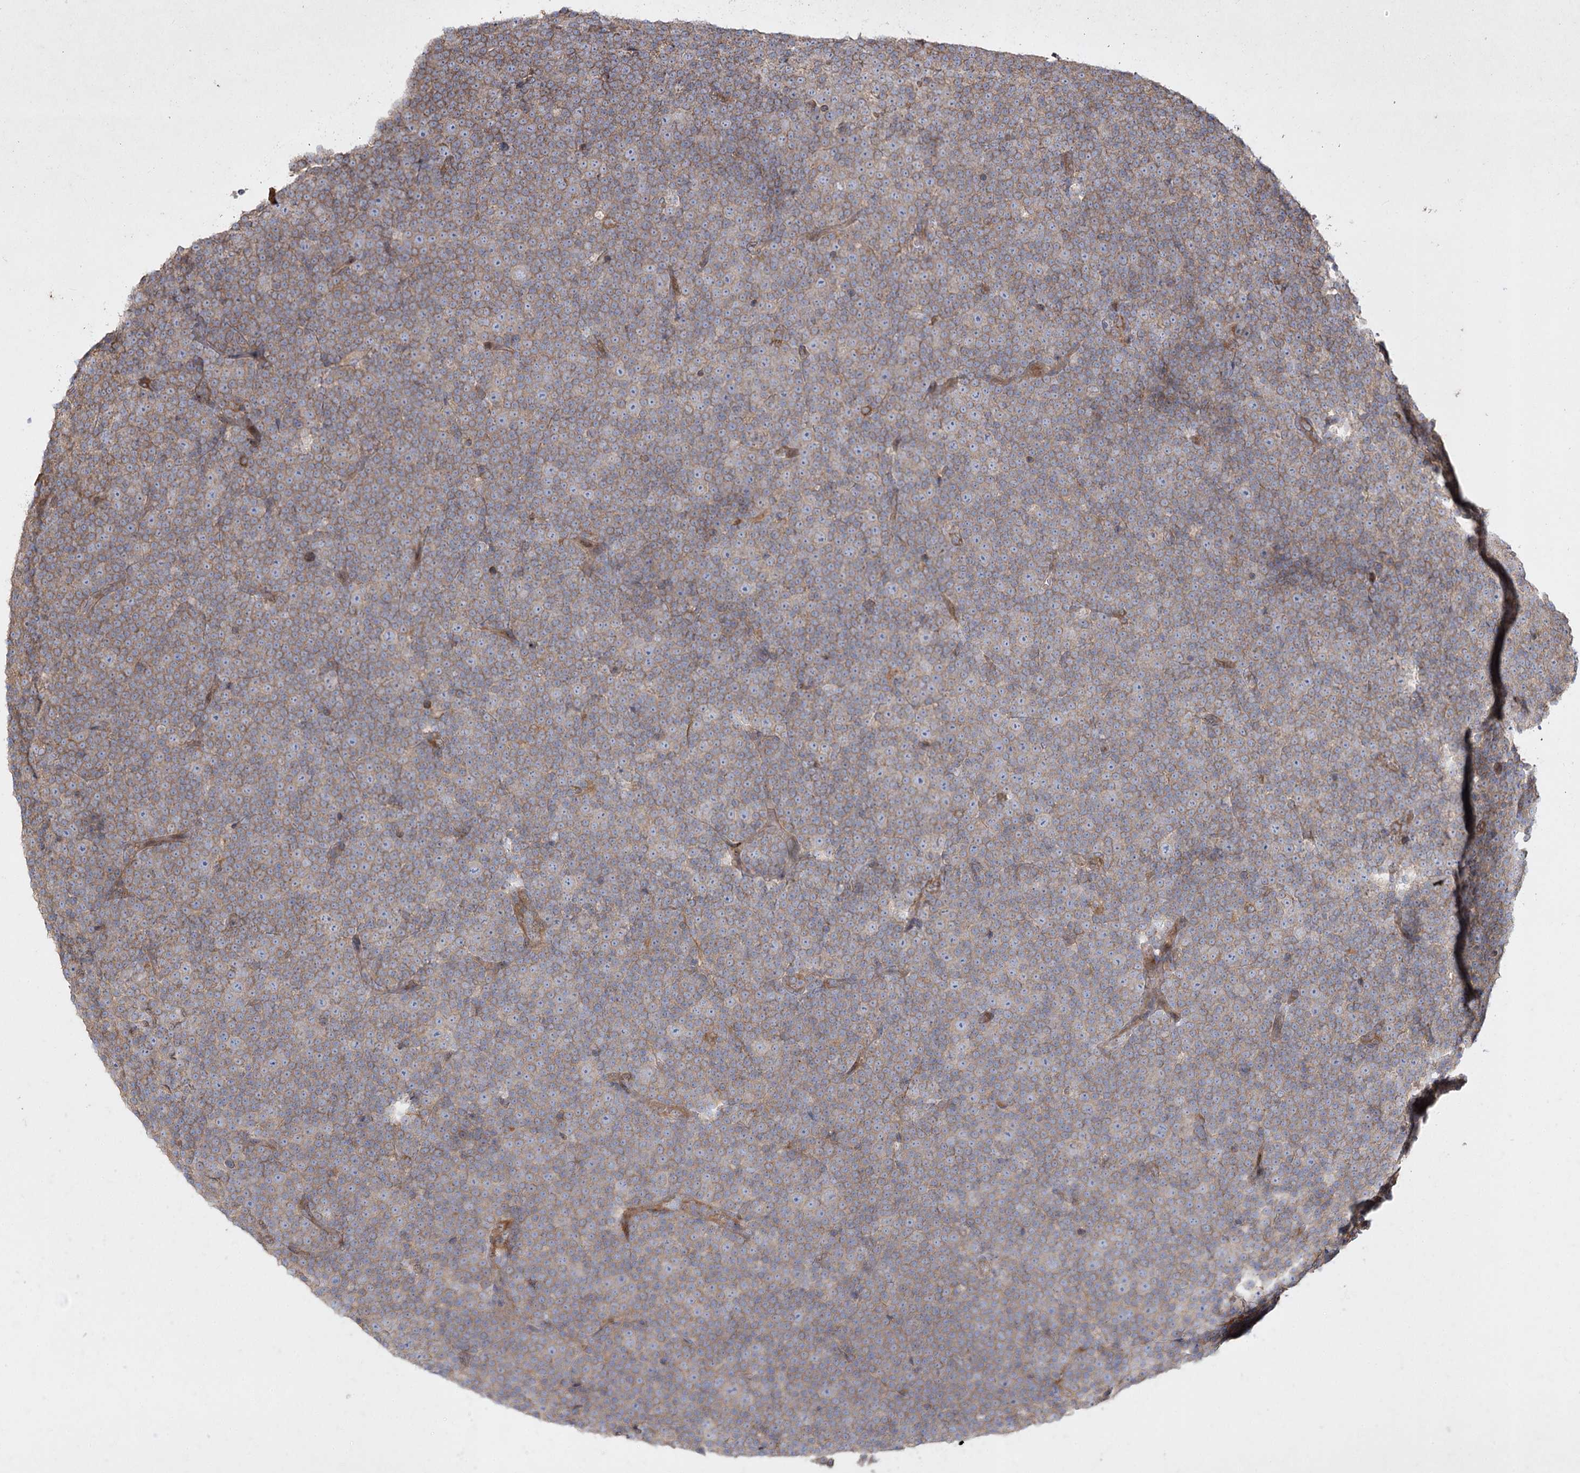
{"staining": {"intensity": "weak", "quantity": "25%-75%", "location": "cytoplasmic/membranous"}, "tissue": "lymphoma", "cell_type": "Tumor cells", "image_type": "cancer", "snomed": [{"axis": "morphology", "description": "Malignant lymphoma, non-Hodgkin's type, Low grade"}, {"axis": "topography", "description": "Lymph node"}], "caption": "A high-resolution photomicrograph shows immunohistochemistry (IHC) staining of low-grade malignant lymphoma, non-Hodgkin's type, which reveals weak cytoplasmic/membranous positivity in about 25%-75% of tumor cells.", "gene": "SH3TC1", "patient": {"sex": "female", "age": 67}}